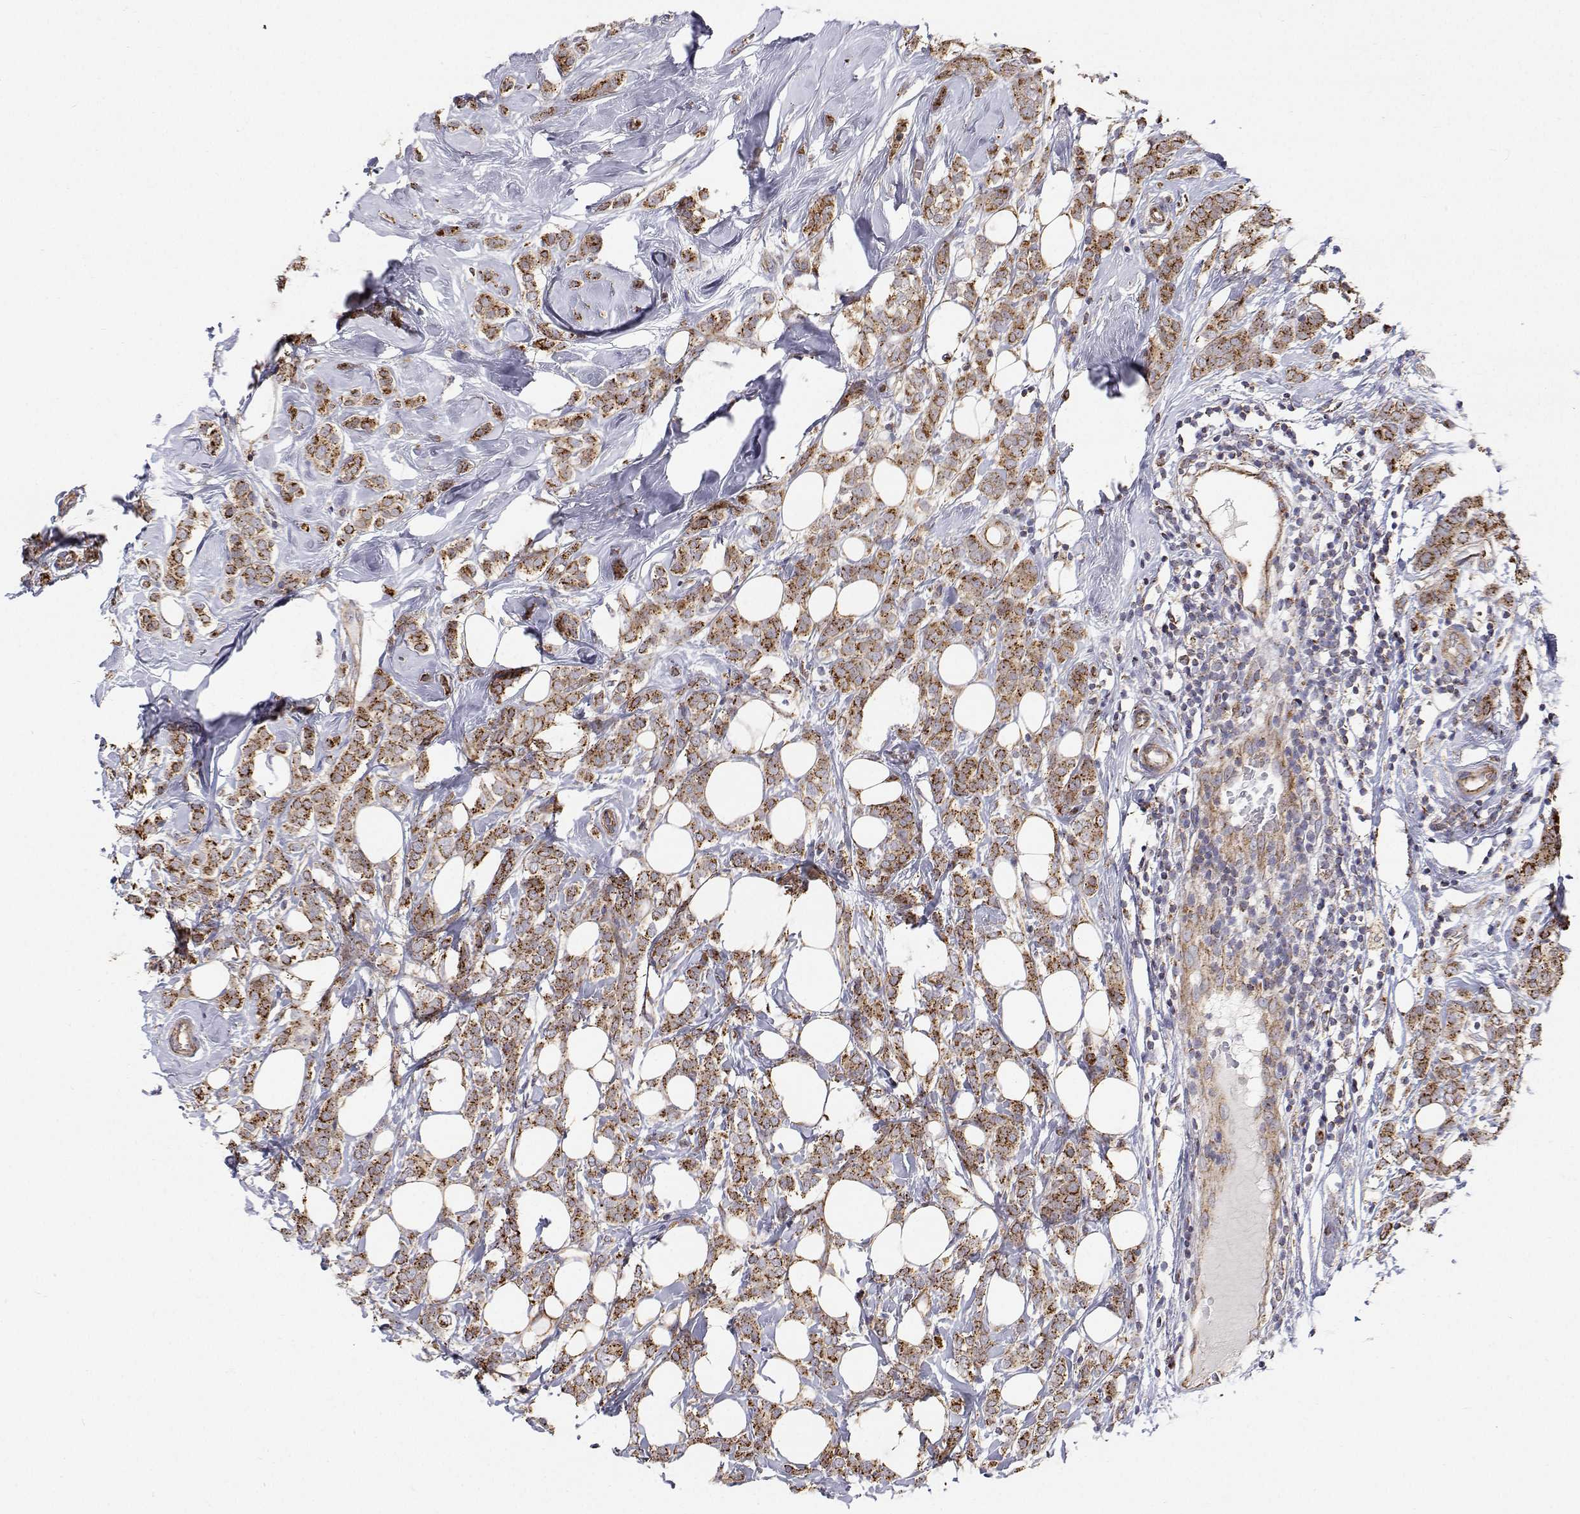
{"staining": {"intensity": "moderate", "quantity": ">75%", "location": "cytoplasmic/membranous"}, "tissue": "breast cancer", "cell_type": "Tumor cells", "image_type": "cancer", "snomed": [{"axis": "morphology", "description": "Lobular carcinoma"}, {"axis": "topography", "description": "Breast"}], "caption": "Immunohistochemical staining of breast cancer (lobular carcinoma) displays medium levels of moderate cytoplasmic/membranous protein expression in approximately >75% of tumor cells.", "gene": "SPICE1", "patient": {"sex": "female", "age": 49}}